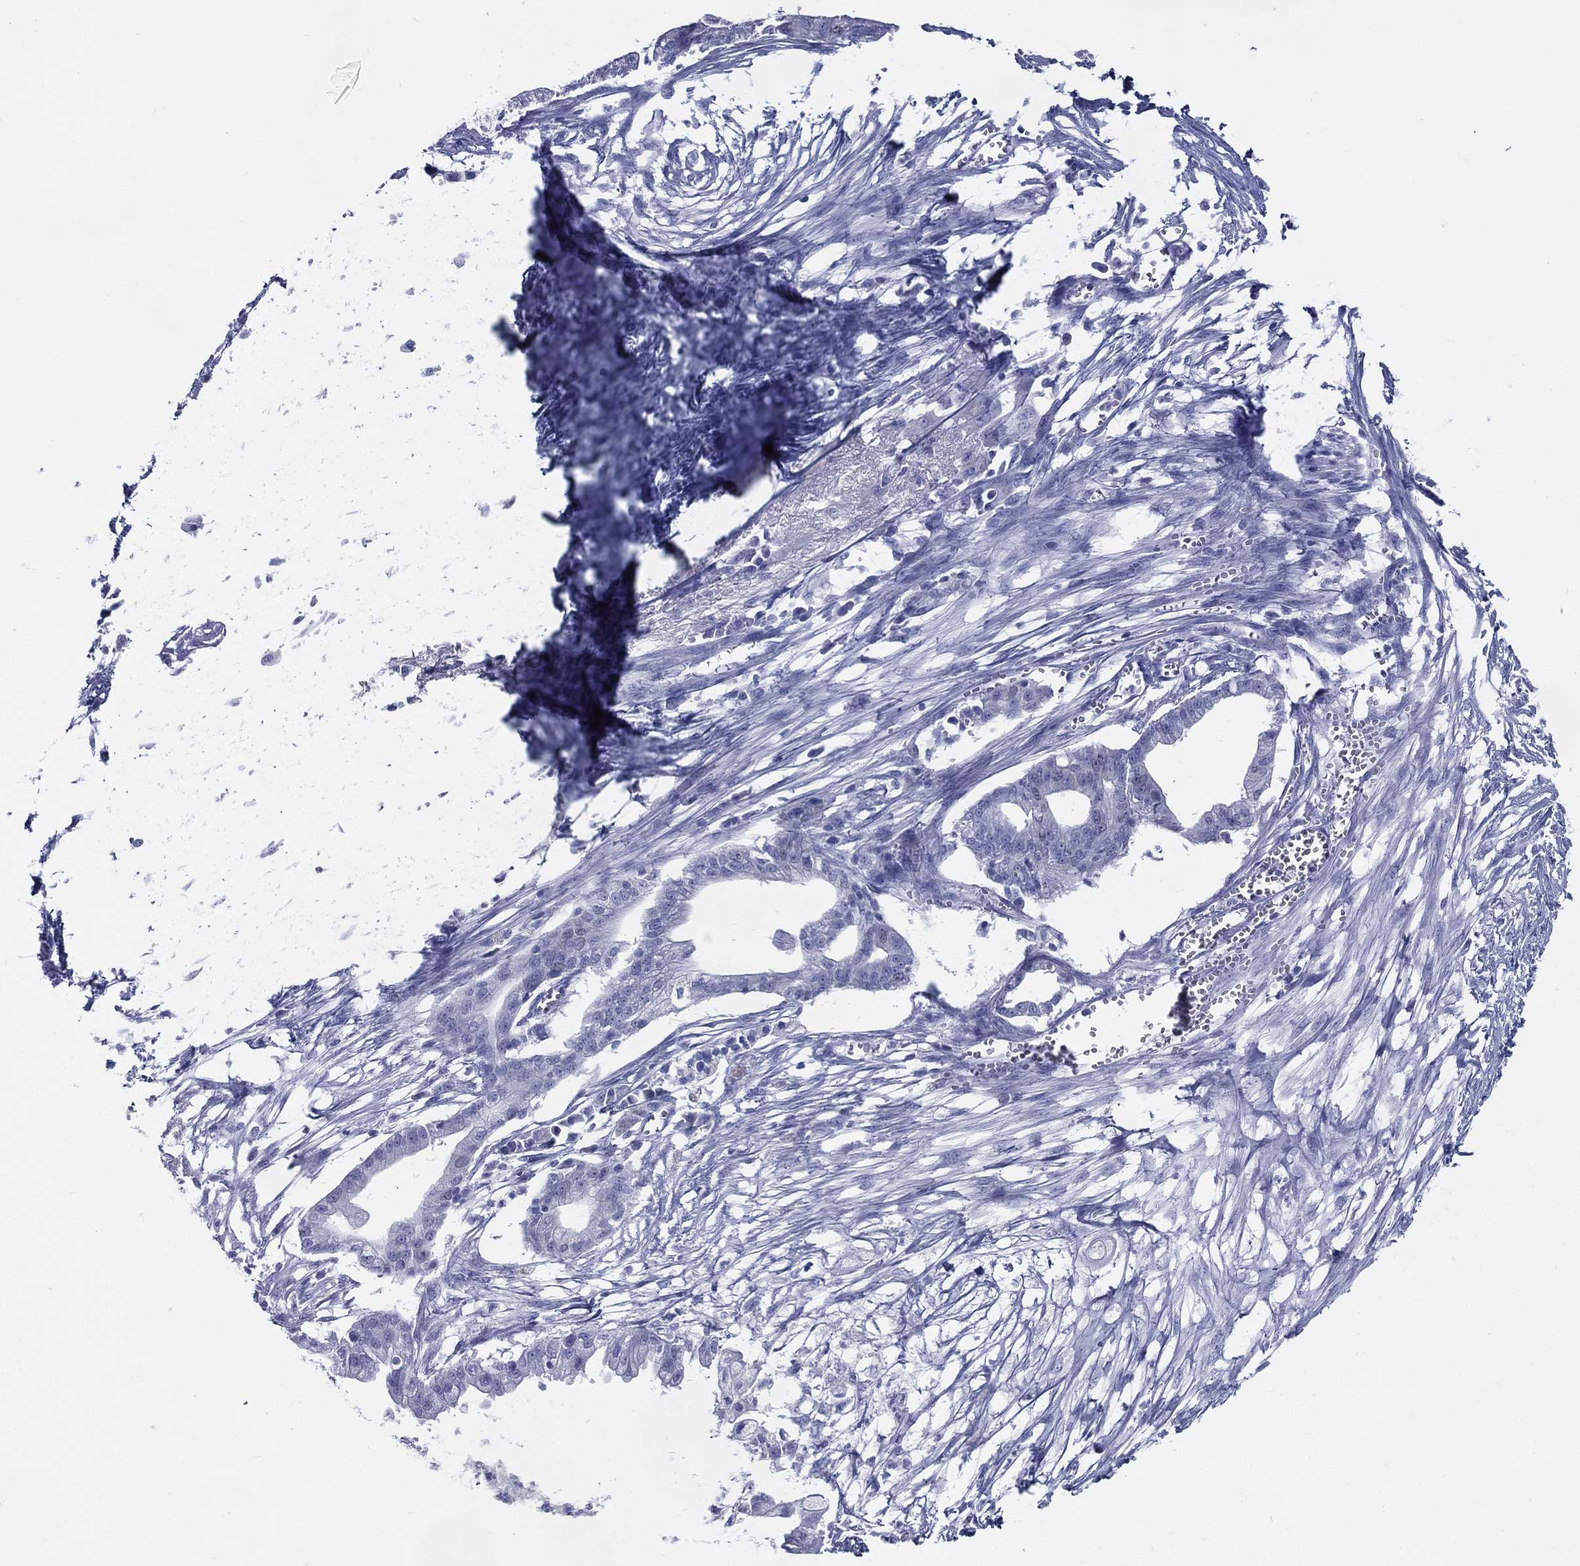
{"staining": {"intensity": "negative", "quantity": "none", "location": "none"}, "tissue": "pancreatic cancer", "cell_type": "Tumor cells", "image_type": "cancer", "snomed": [{"axis": "morphology", "description": "Normal tissue, NOS"}, {"axis": "morphology", "description": "Adenocarcinoma, NOS"}, {"axis": "topography", "description": "Pancreas"}], "caption": "Immunohistochemistry histopathology image of neoplastic tissue: human pancreatic adenocarcinoma stained with DAB exhibits no significant protein expression in tumor cells.", "gene": "KIF2C", "patient": {"sex": "female", "age": 58}}